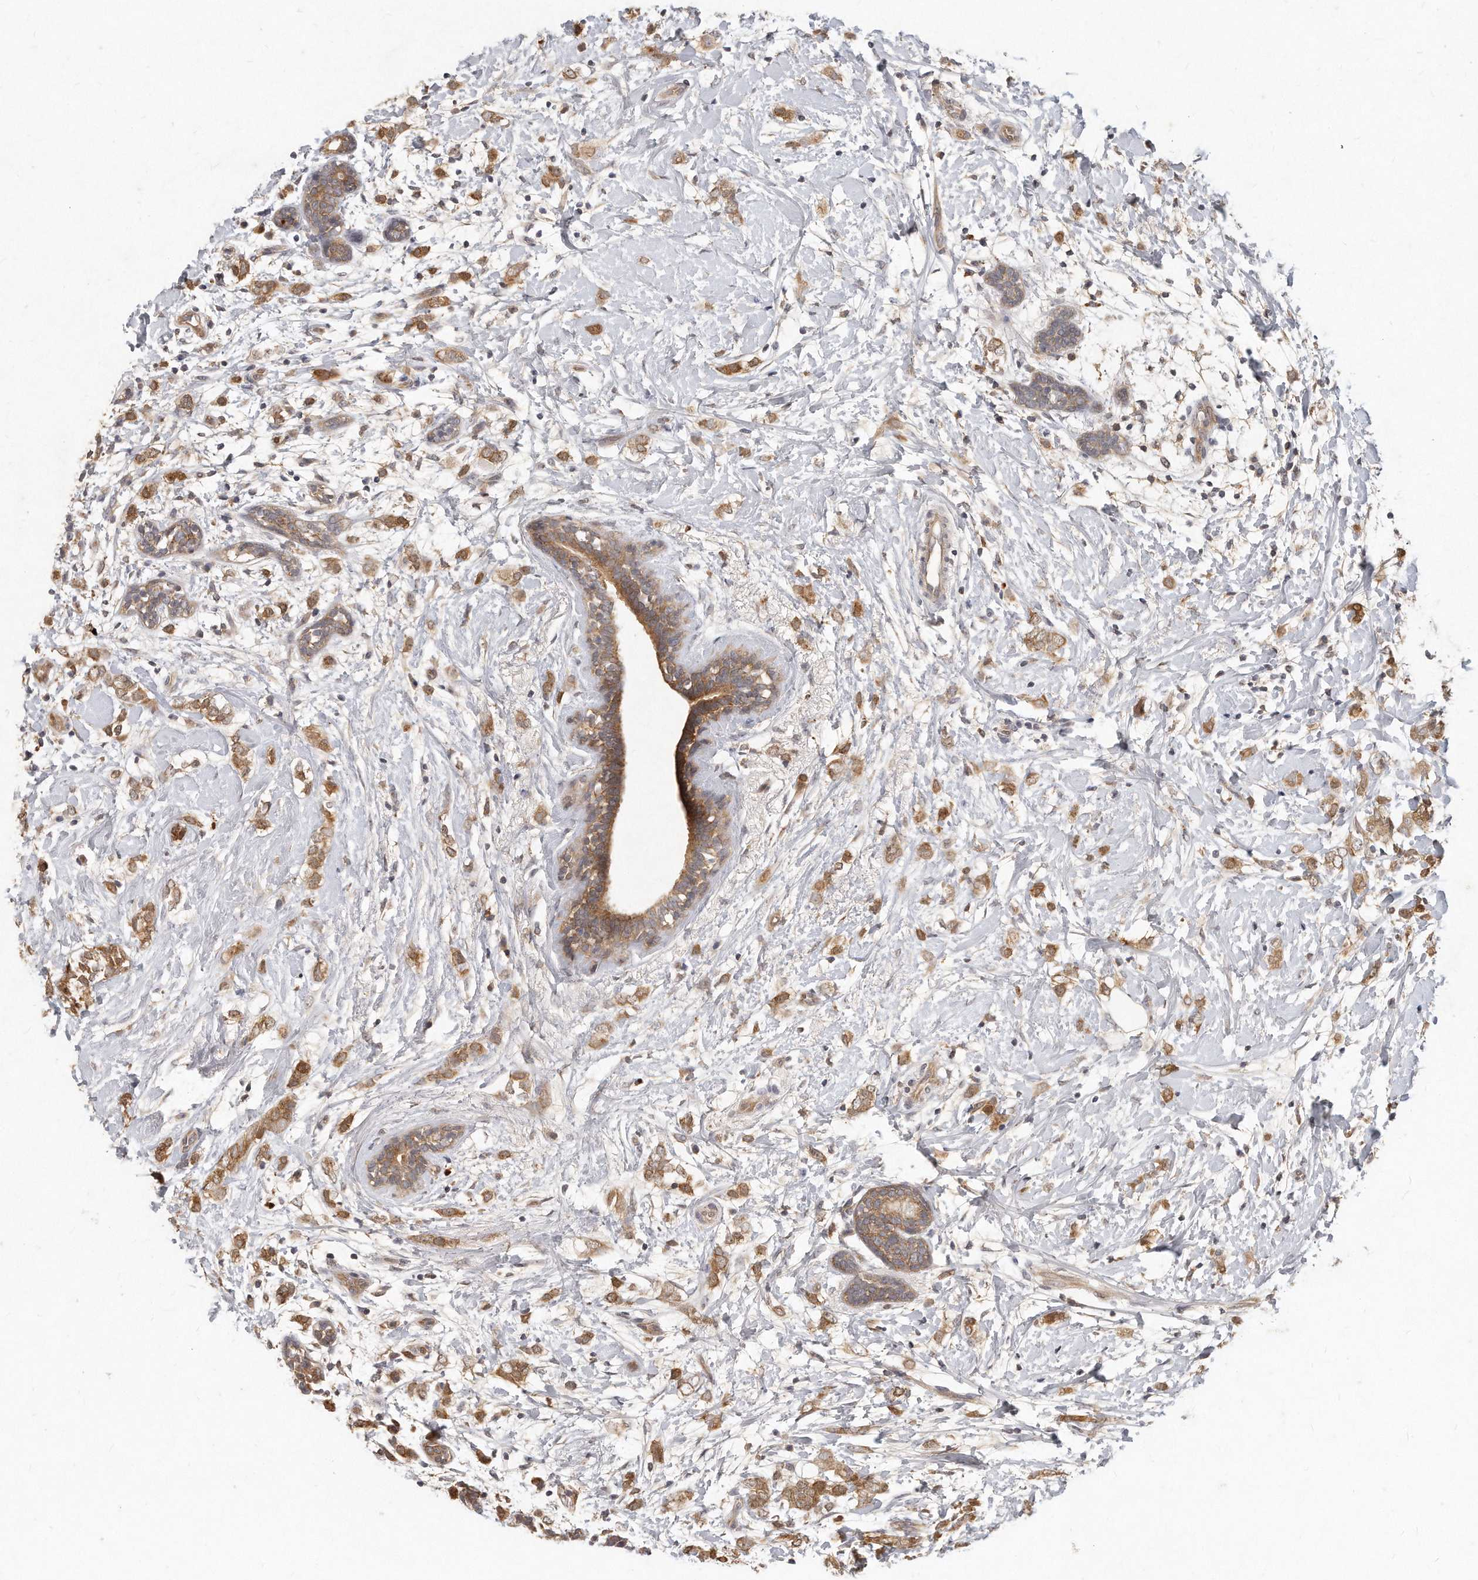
{"staining": {"intensity": "moderate", "quantity": ">75%", "location": "cytoplasmic/membranous"}, "tissue": "breast cancer", "cell_type": "Tumor cells", "image_type": "cancer", "snomed": [{"axis": "morphology", "description": "Normal tissue, NOS"}, {"axis": "morphology", "description": "Lobular carcinoma"}, {"axis": "topography", "description": "Breast"}], "caption": "Breast lobular carcinoma stained for a protein (brown) demonstrates moderate cytoplasmic/membranous positive staining in approximately >75% of tumor cells.", "gene": "LGALS8", "patient": {"sex": "female", "age": 47}}